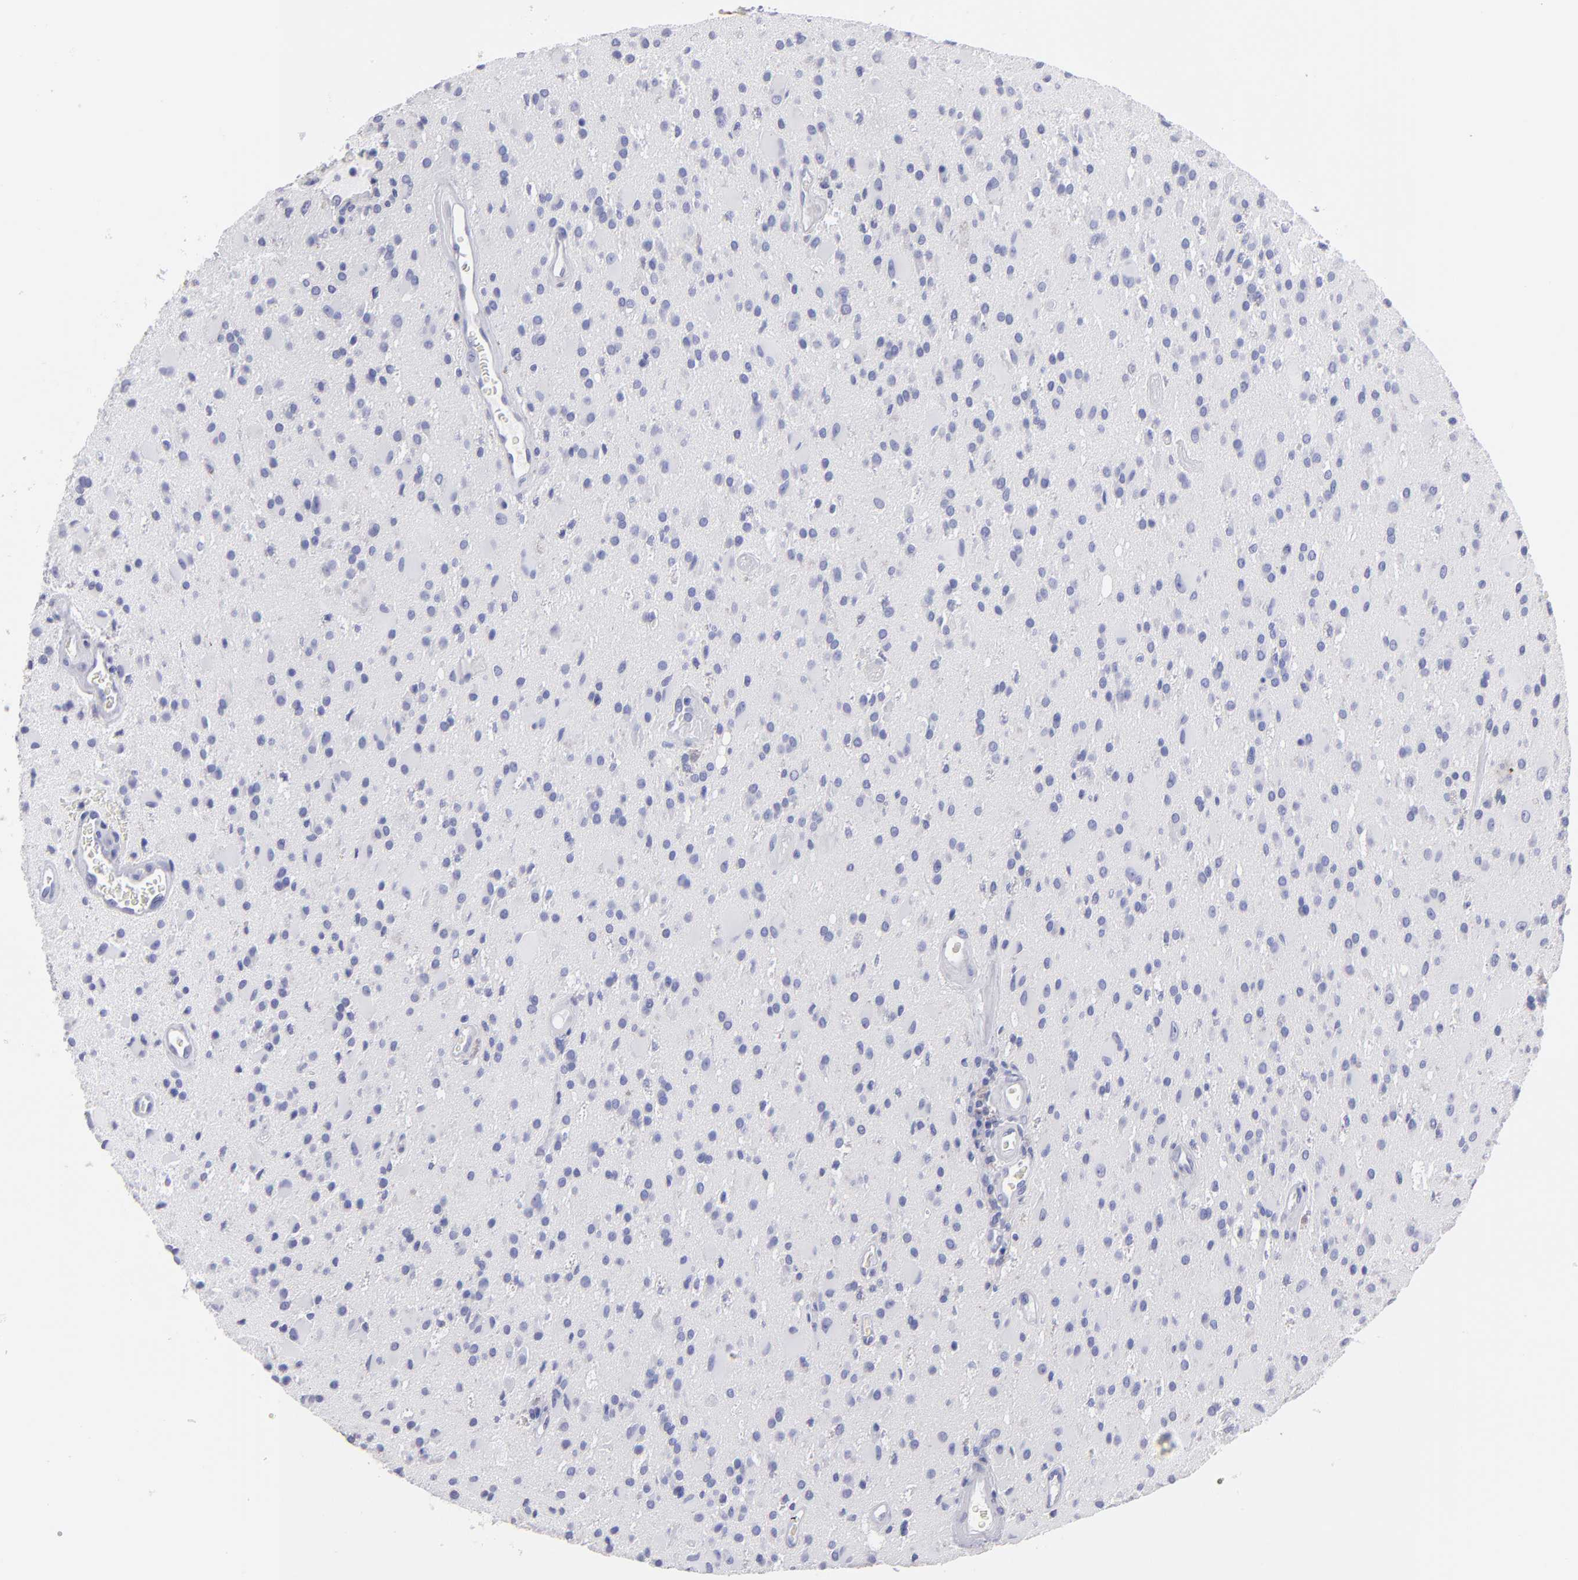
{"staining": {"intensity": "negative", "quantity": "none", "location": "none"}, "tissue": "glioma", "cell_type": "Tumor cells", "image_type": "cancer", "snomed": [{"axis": "morphology", "description": "Glioma, malignant, Low grade"}, {"axis": "topography", "description": "Brain"}], "caption": "Immunohistochemistry of human malignant glioma (low-grade) shows no positivity in tumor cells. The staining is performed using DAB brown chromogen with nuclei counter-stained in using hematoxylin.", "gene": "MB", "patient": {"sex": "male", "age": 58}}